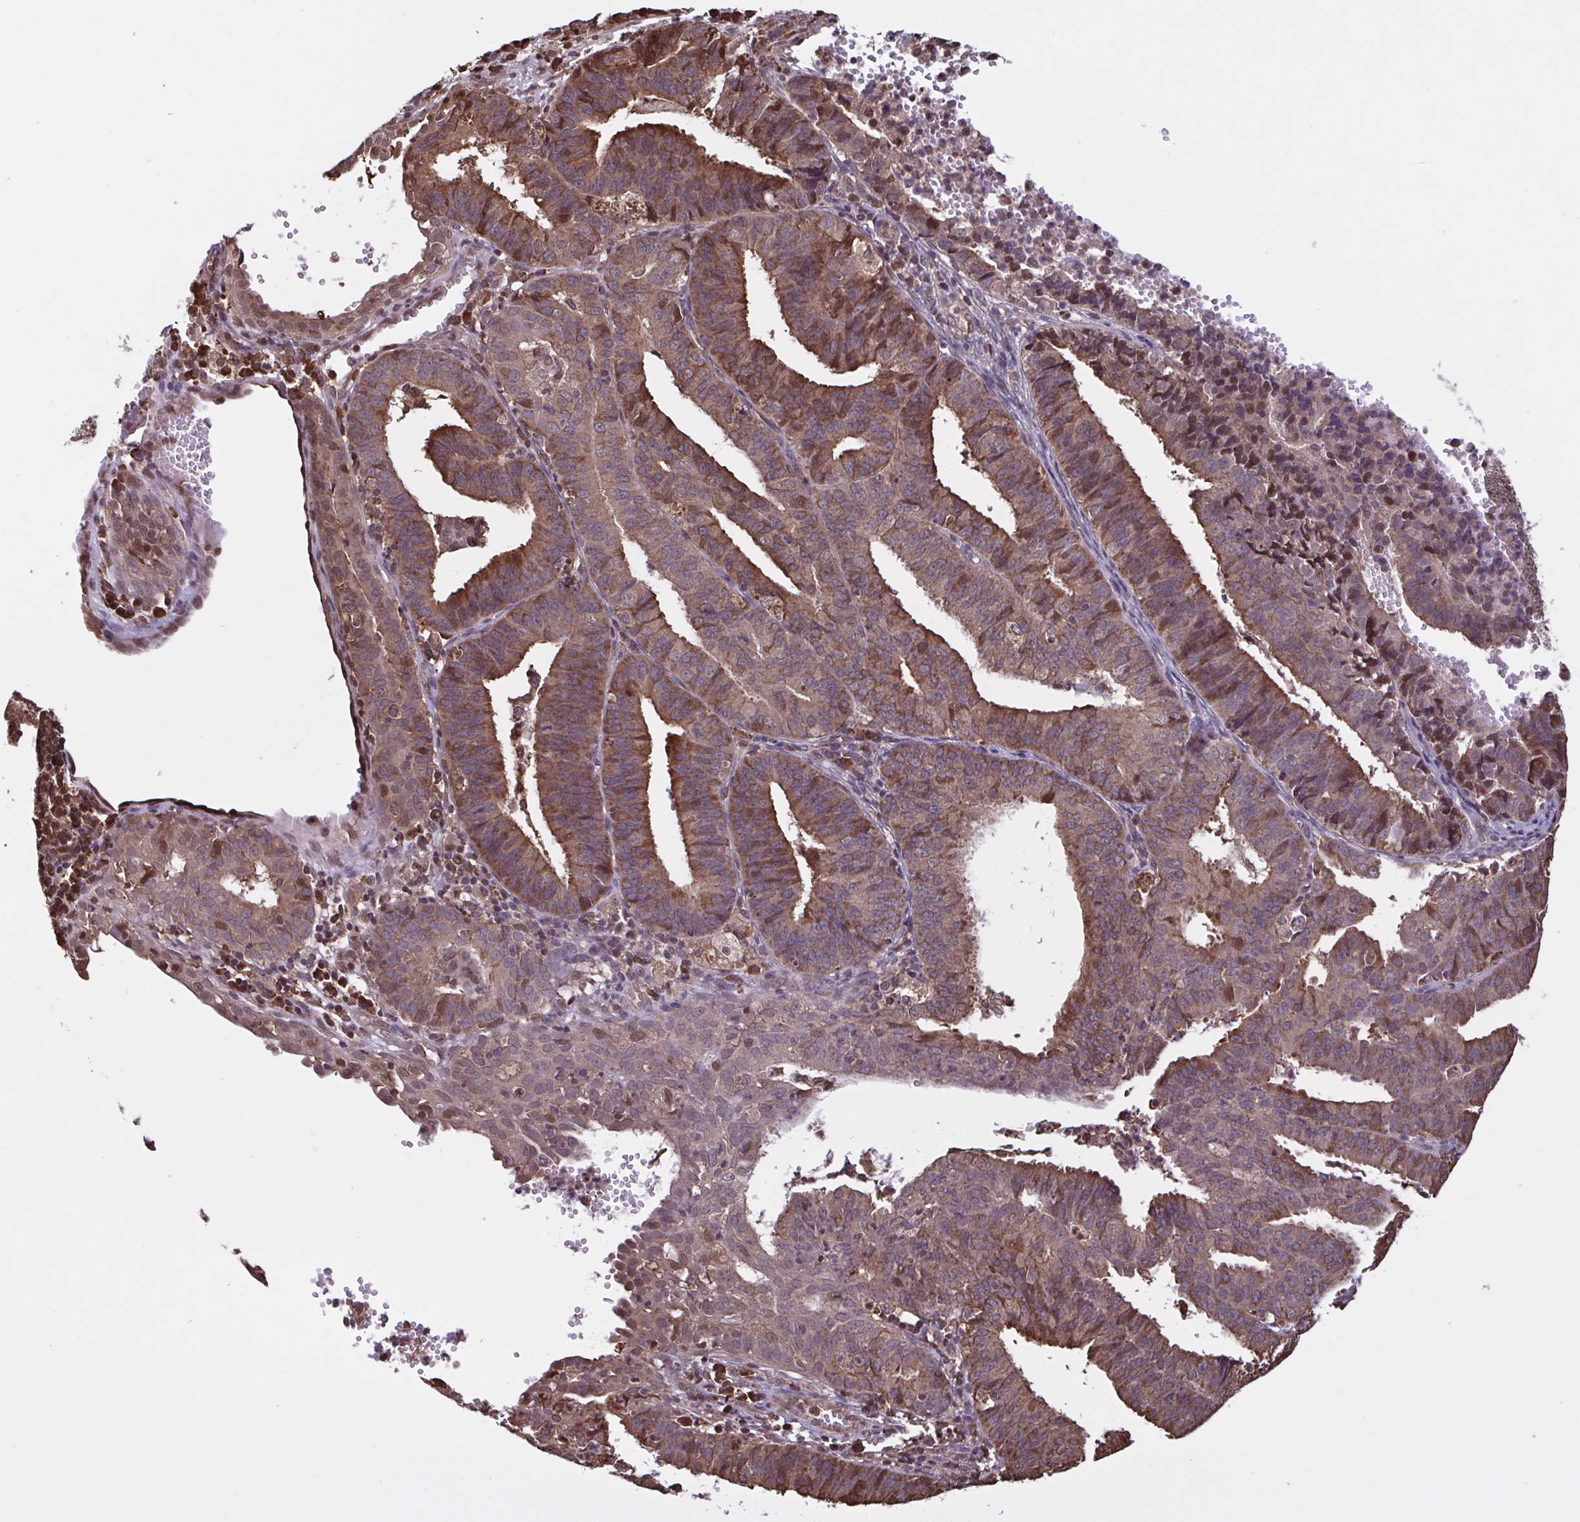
{"staining": {"intensity": "moderate", "quantity": ">75%", "location": "cytoplasmic/membranous"}, "tissue": "endometrial cancer", "cell_type": "Tumor cells", "image_type": "cancer", "snomed": [{"axis": "morphology", "description": "Adenocarcinoma, NOS"}, {"axis": "topography", "description": "Endometrium"}], "caption": "Immunohistochemistry (IHC) photomicrograph of human endometrial adenocarcinoma stained for a protein (brown), which demonstrates medium levels of moderate cytoplasmic/membranous expression in approximately >75% of tumor cells.", "gene": "SEC63", "patient": {"sex": "female", "age": 73}}